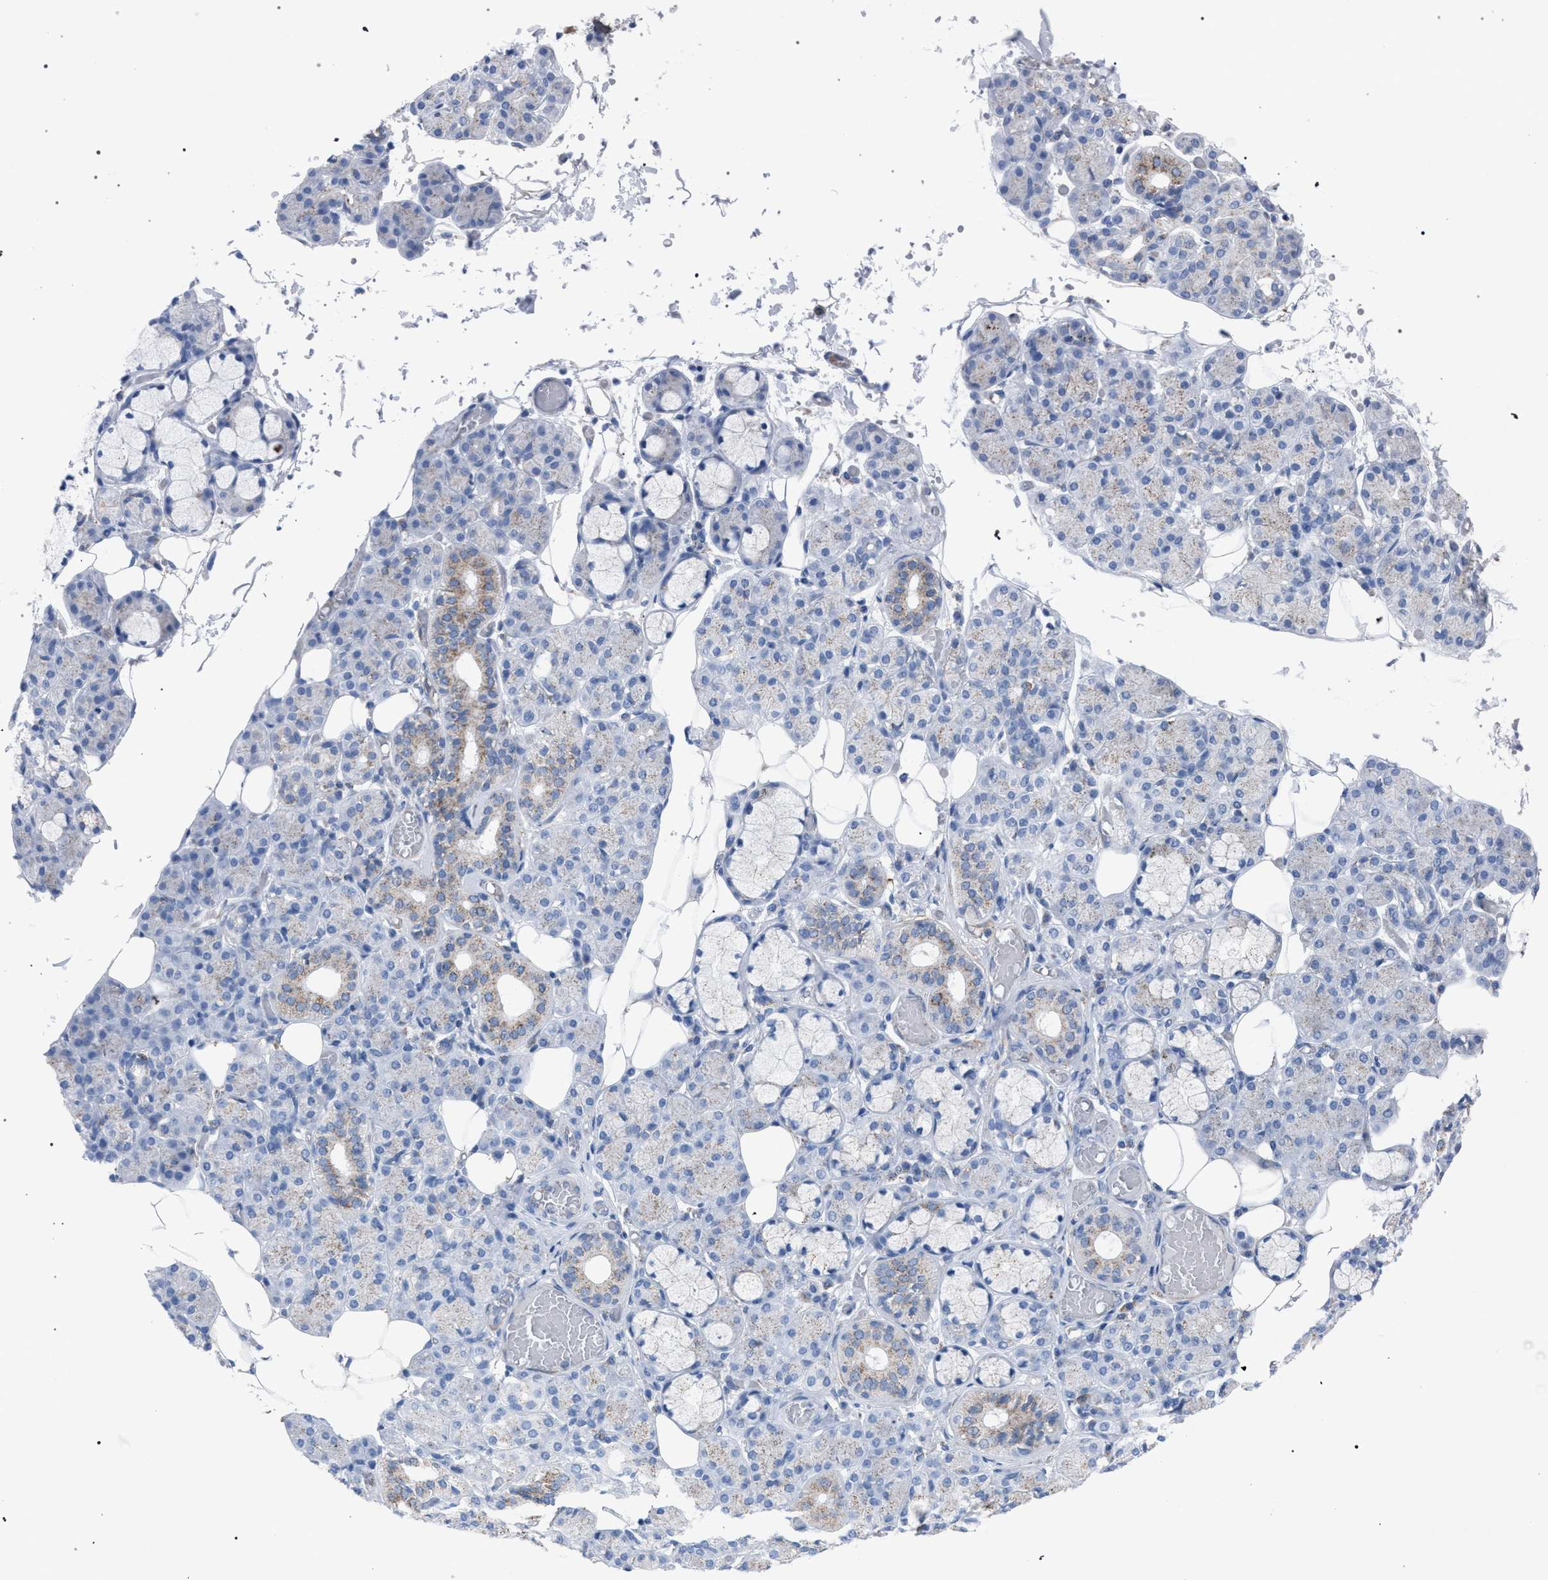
{"staining": {"intensity": "moderate", "quantity": "<25%", "location": "cytoplasmic/membranous"}, "tissue": "salivary gland", "cell_type": "Glandular cells", "image_type": "normal", "snomed": [{"axis": "morphology", "description": "Normal tissue, NOS"}, {"axis": "topography", "description": "Salivary gland"}], "caption": "The photomicrograph shows staining of unremarkable salivary gland, revealing moderate cytoplasmic/membranous protein staining (brown color) within glandular cells.", "gene": "HSD17B4", "patient": {"sex": "male", "age": 63}}